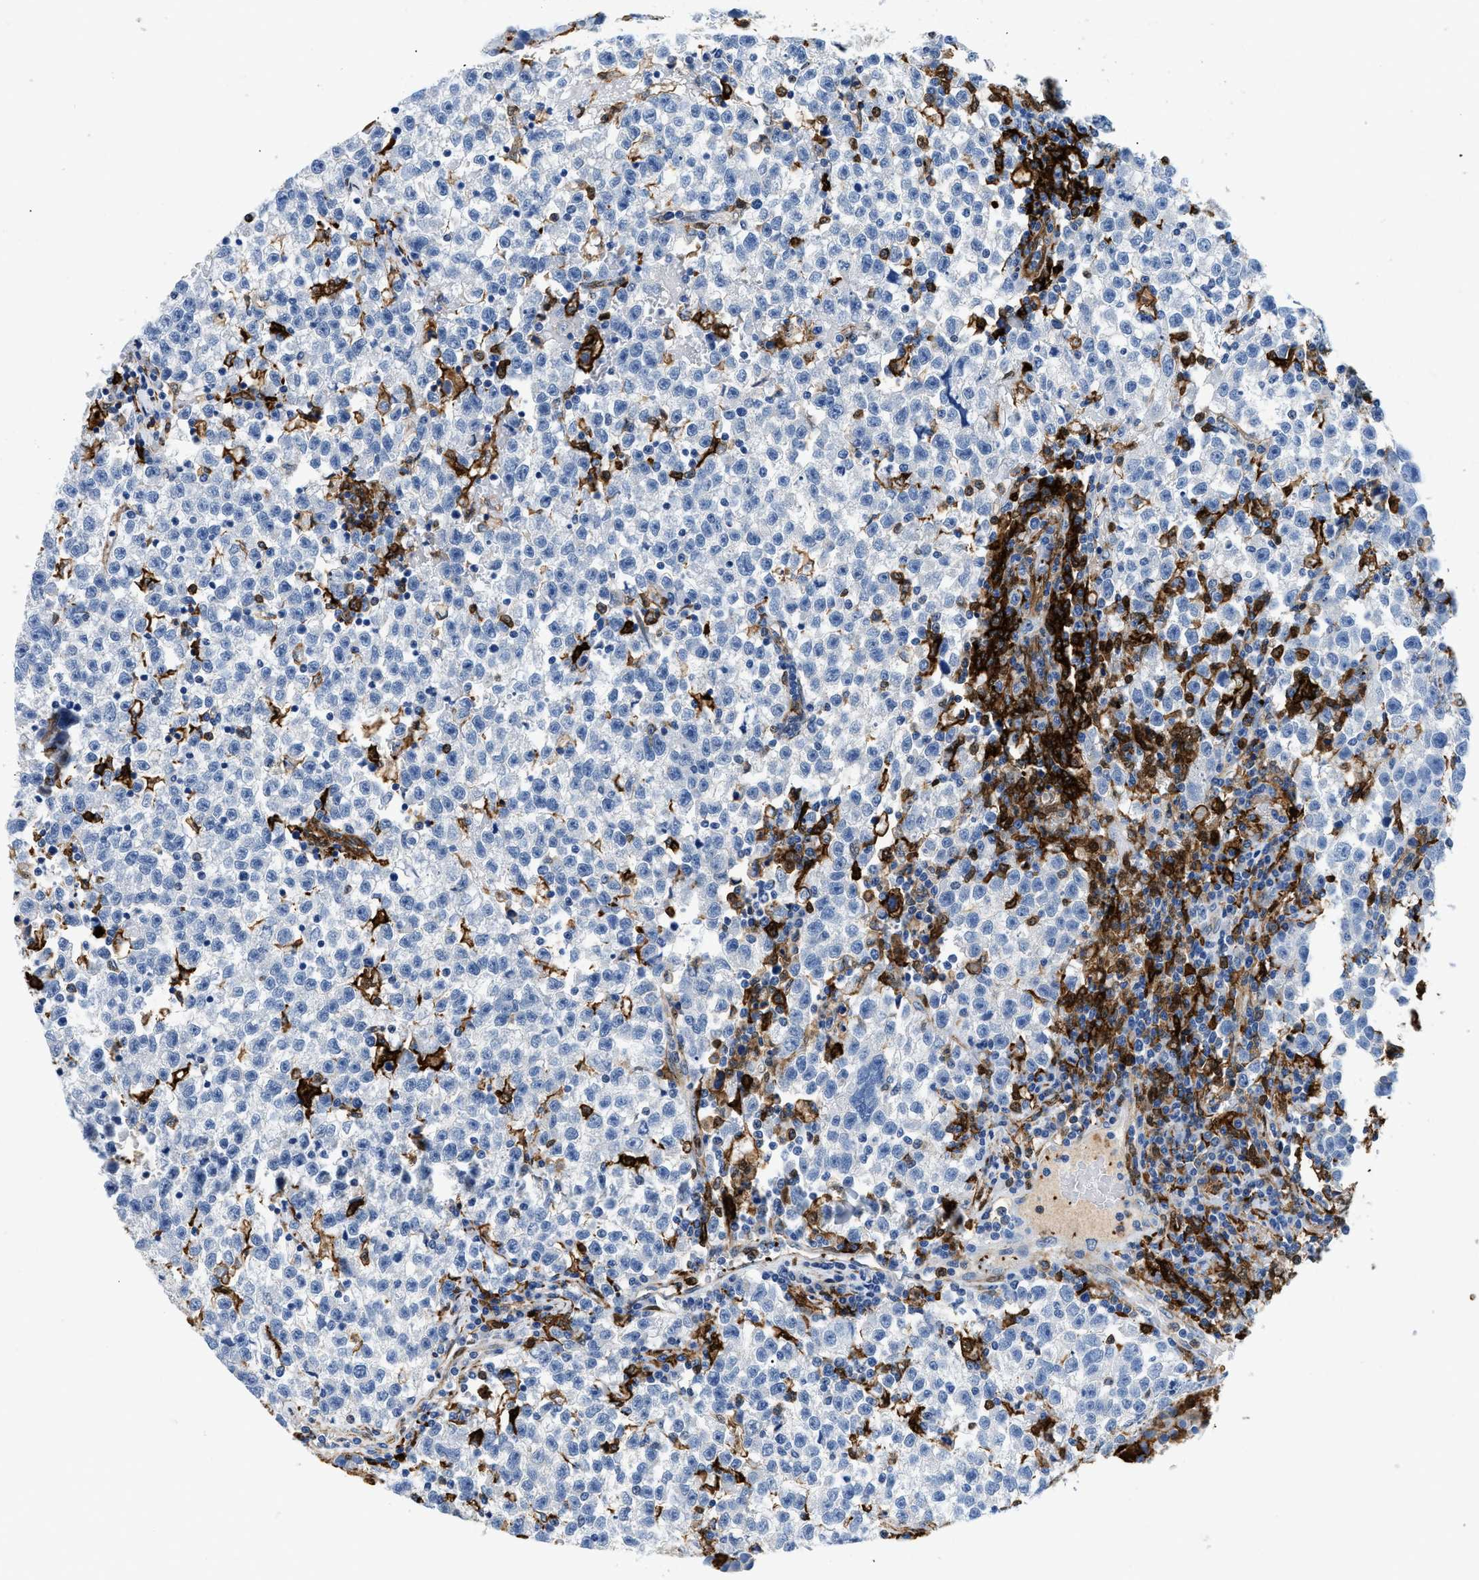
{"staining": {"intensity": "negative", "quantity": "none", "location": "none"}, "tissue": "testis cancer", "cell_type": "Tumor cells", "image_type": "cancer", "snomed": [{"axis": "morphology", "description": "Seminoma, NOS"}, {"axis": "topography", "description": "Testis"}], "caption": "Testis seminoma stained for a protein using IHC exhibits no positivity tumor cells.", "gene": "GSN", "patient": {"sex": "male", "age": 22}}